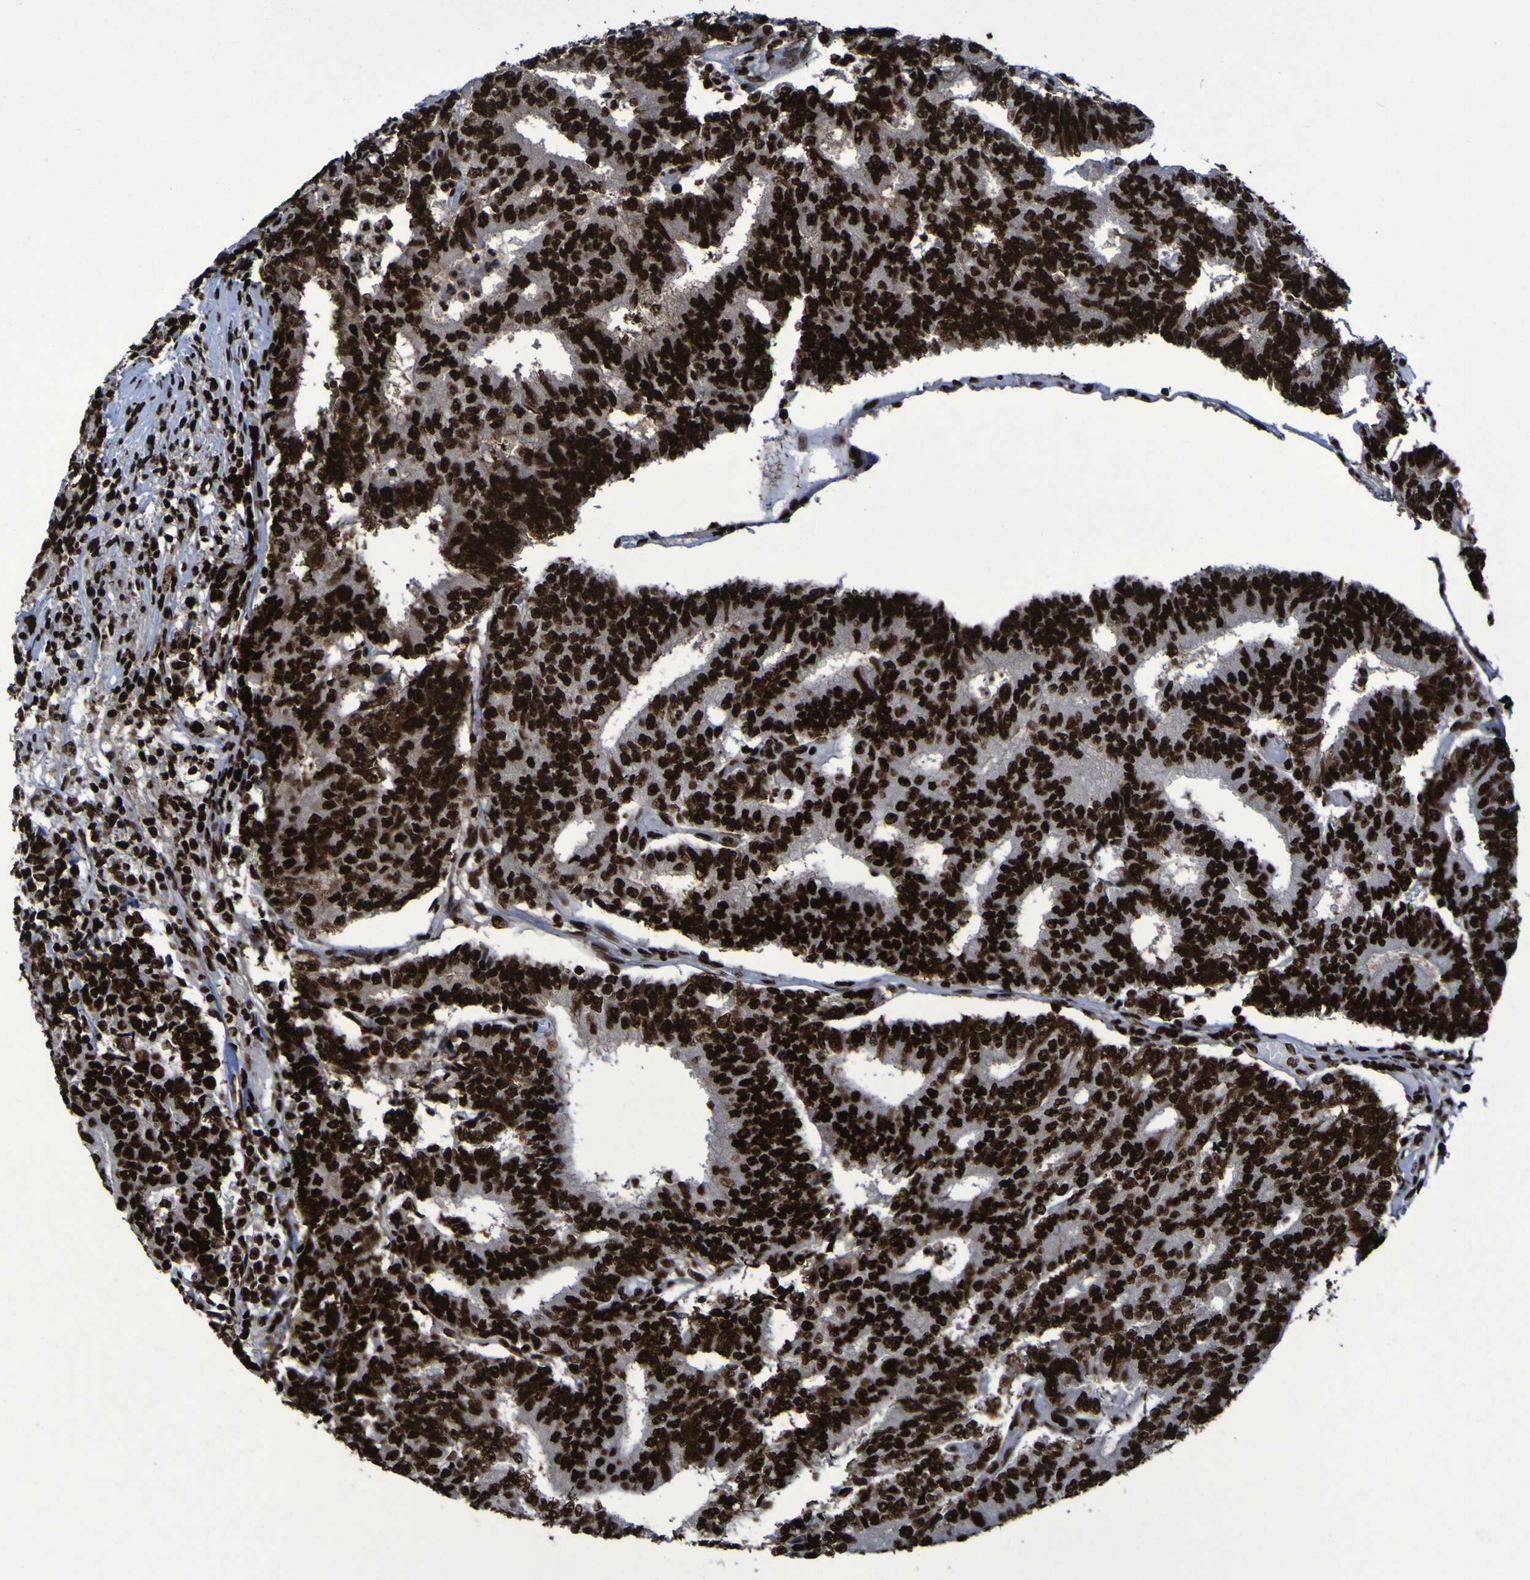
{"staining": {"intensity": "strong", "quantity": ">75%", "location": "nuclear"}, "tissue": "prostate cancer", "cell_type": "Tumor cells", "image_type": "cancer", "snomed": [{"axis": "morphology", "description": "Normal tissue, NOS"}, {"axis": "morphology", "description": "Adenocarcinoma, High grade"}, {"axis": "topography", "description": "Prostate"}, {"axis": "topography", "description": "Seminal veicle"}], "caption": "The histopathology image displays a brown stain indicating the presence of a protein in the nuclear of tumor cells in high-grade adenocarcinoma (prostate).", "gene": "NPM1", "patient": {"sex": "male", "age": 55}}